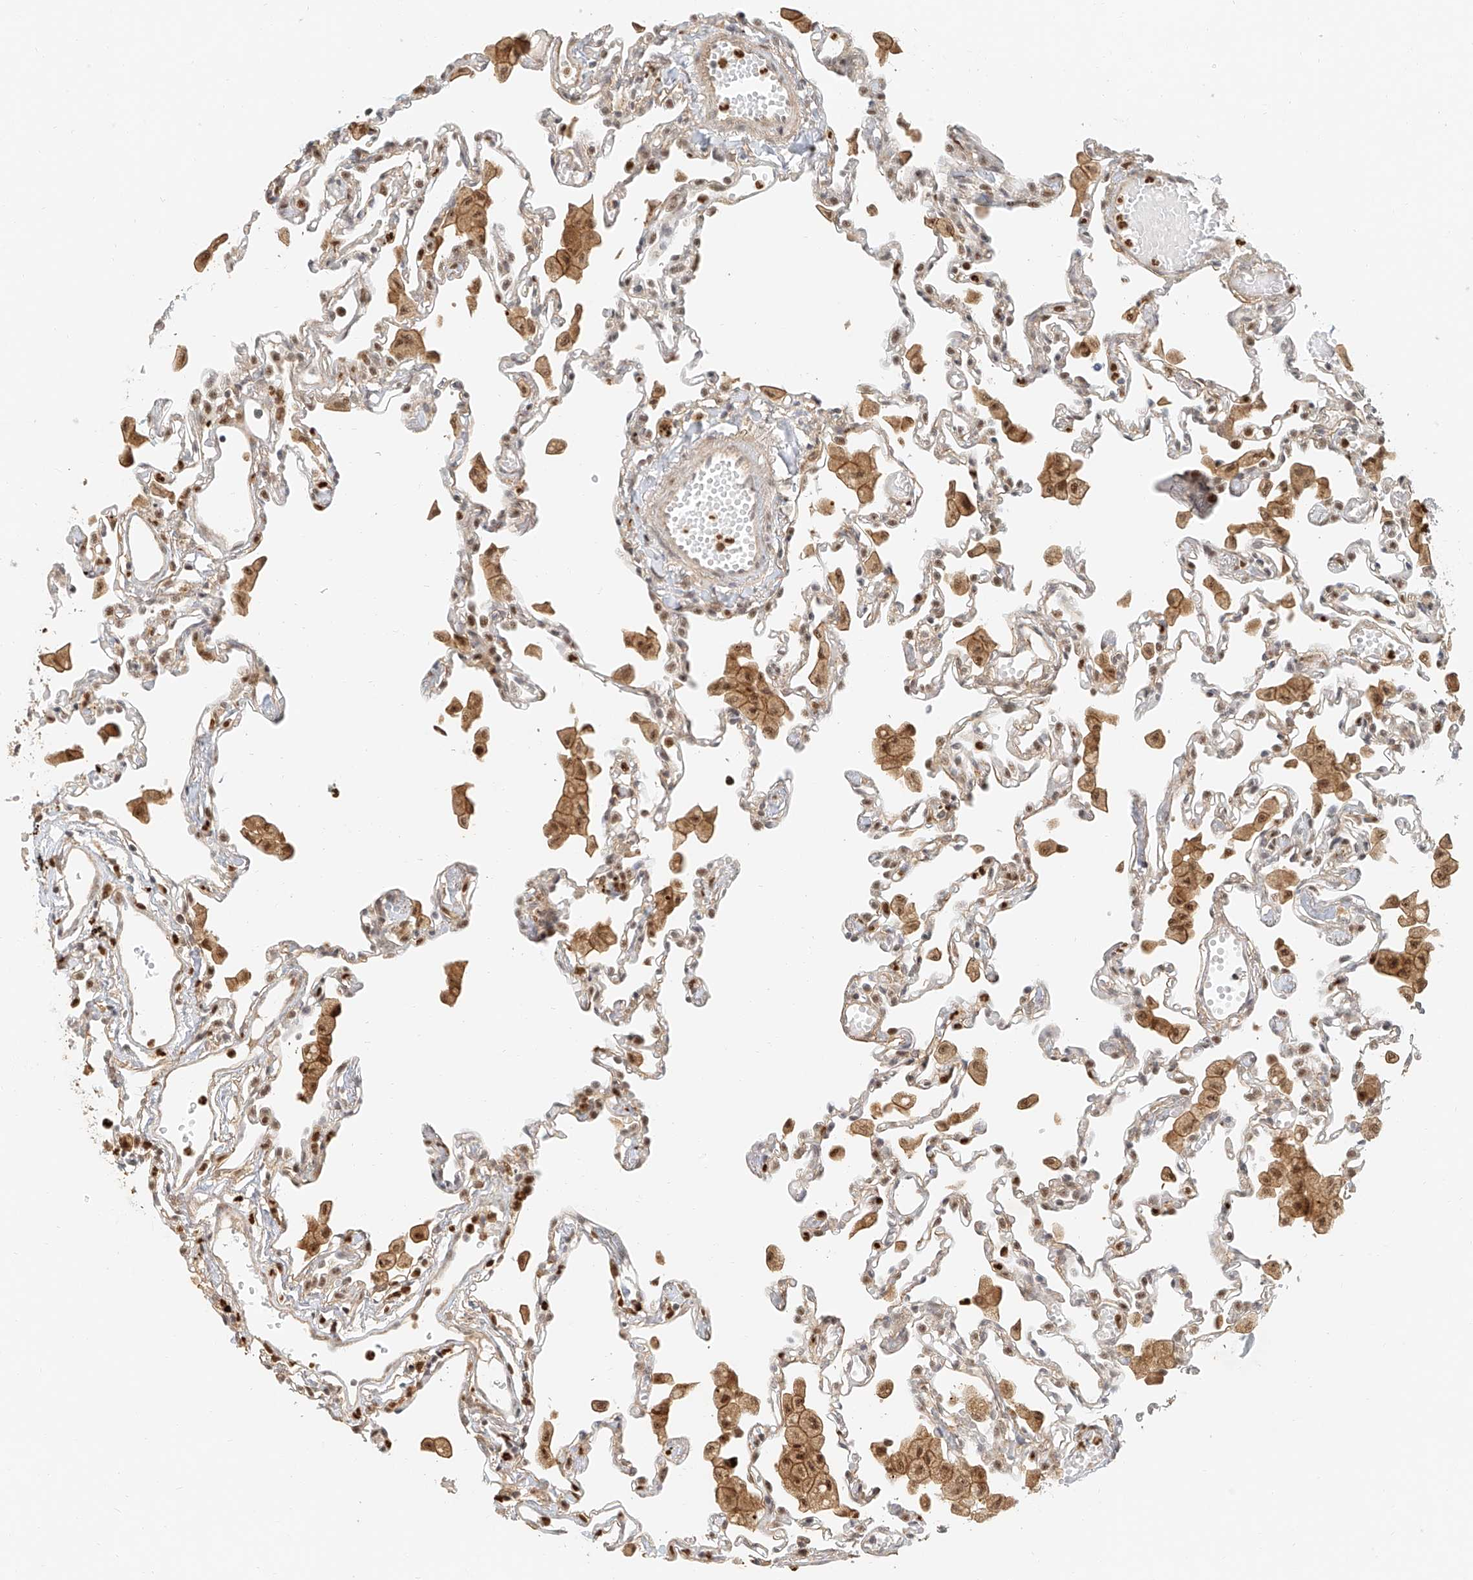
{"staining": {"intensity": "strong", "quantity": "25%-75%", "location": "nuclear"}, "tissue": "lung", "cell_type": "Alveolar cells", "image_type": "normal", "snomed": [{"axis": "morphology", "description": "Normal tissue, NOS"}, {"axis": "topography", "description": "Bronchus"}, {"axis": "topography", "description": "Lung"}], "caption": "Immunohistochemistry (IHC) (DAB (3,3'-diaminobenzidine)) staining of normal human lung displays strong nuclear protein expression in about 25%-75% of alveolar cells. (brown staining indicates protein expression, while blue staining denotes nuclei).", "gene": "CXorf58", "patient": {"sex": "female", "age": 49}}